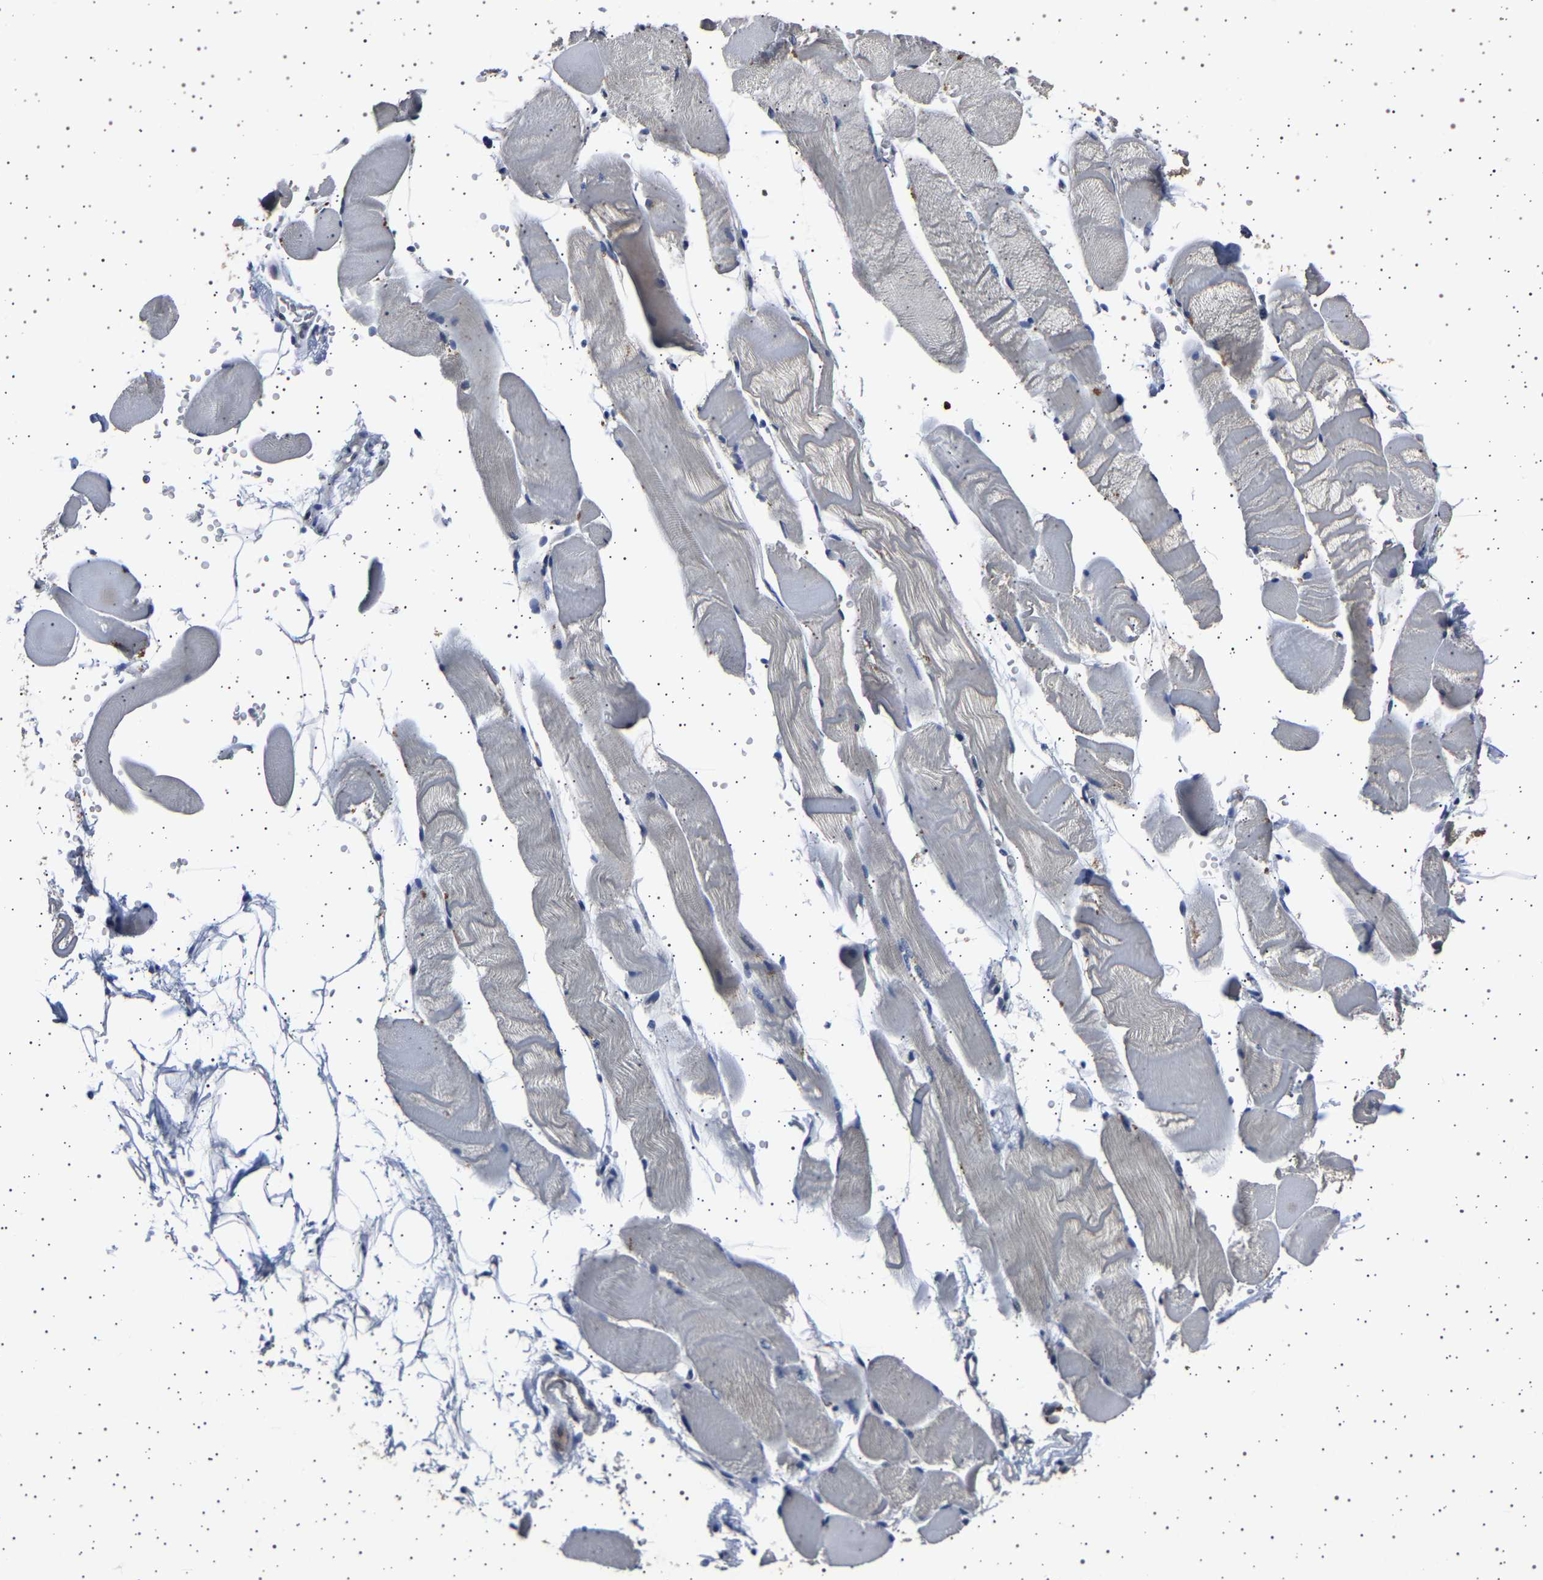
{"staining": {"intensity": "weak", "quantity": "<25%", "location": "cytoplasmic/membranous"}, "tissue": "skeletal muscle", "cell_type": "Myocytes", "image_type": "normal", "snomed": [{"axis": "morphology", "description": "Normal tissue, NOS"}, {"axis": "topography", "description": "Skeletal muscle"}, {"axis": "topography", "description": "Peripheral nerve tissue"}], "caption": "High power microscopy micrograph of an immunohistochemistry (IHC) micrograph of unremarkable skeletal muscle, revealing no significant positivity in myocytes.", "gene": "NCKAP1", "patient": {"sex": "female", "age": 84}}